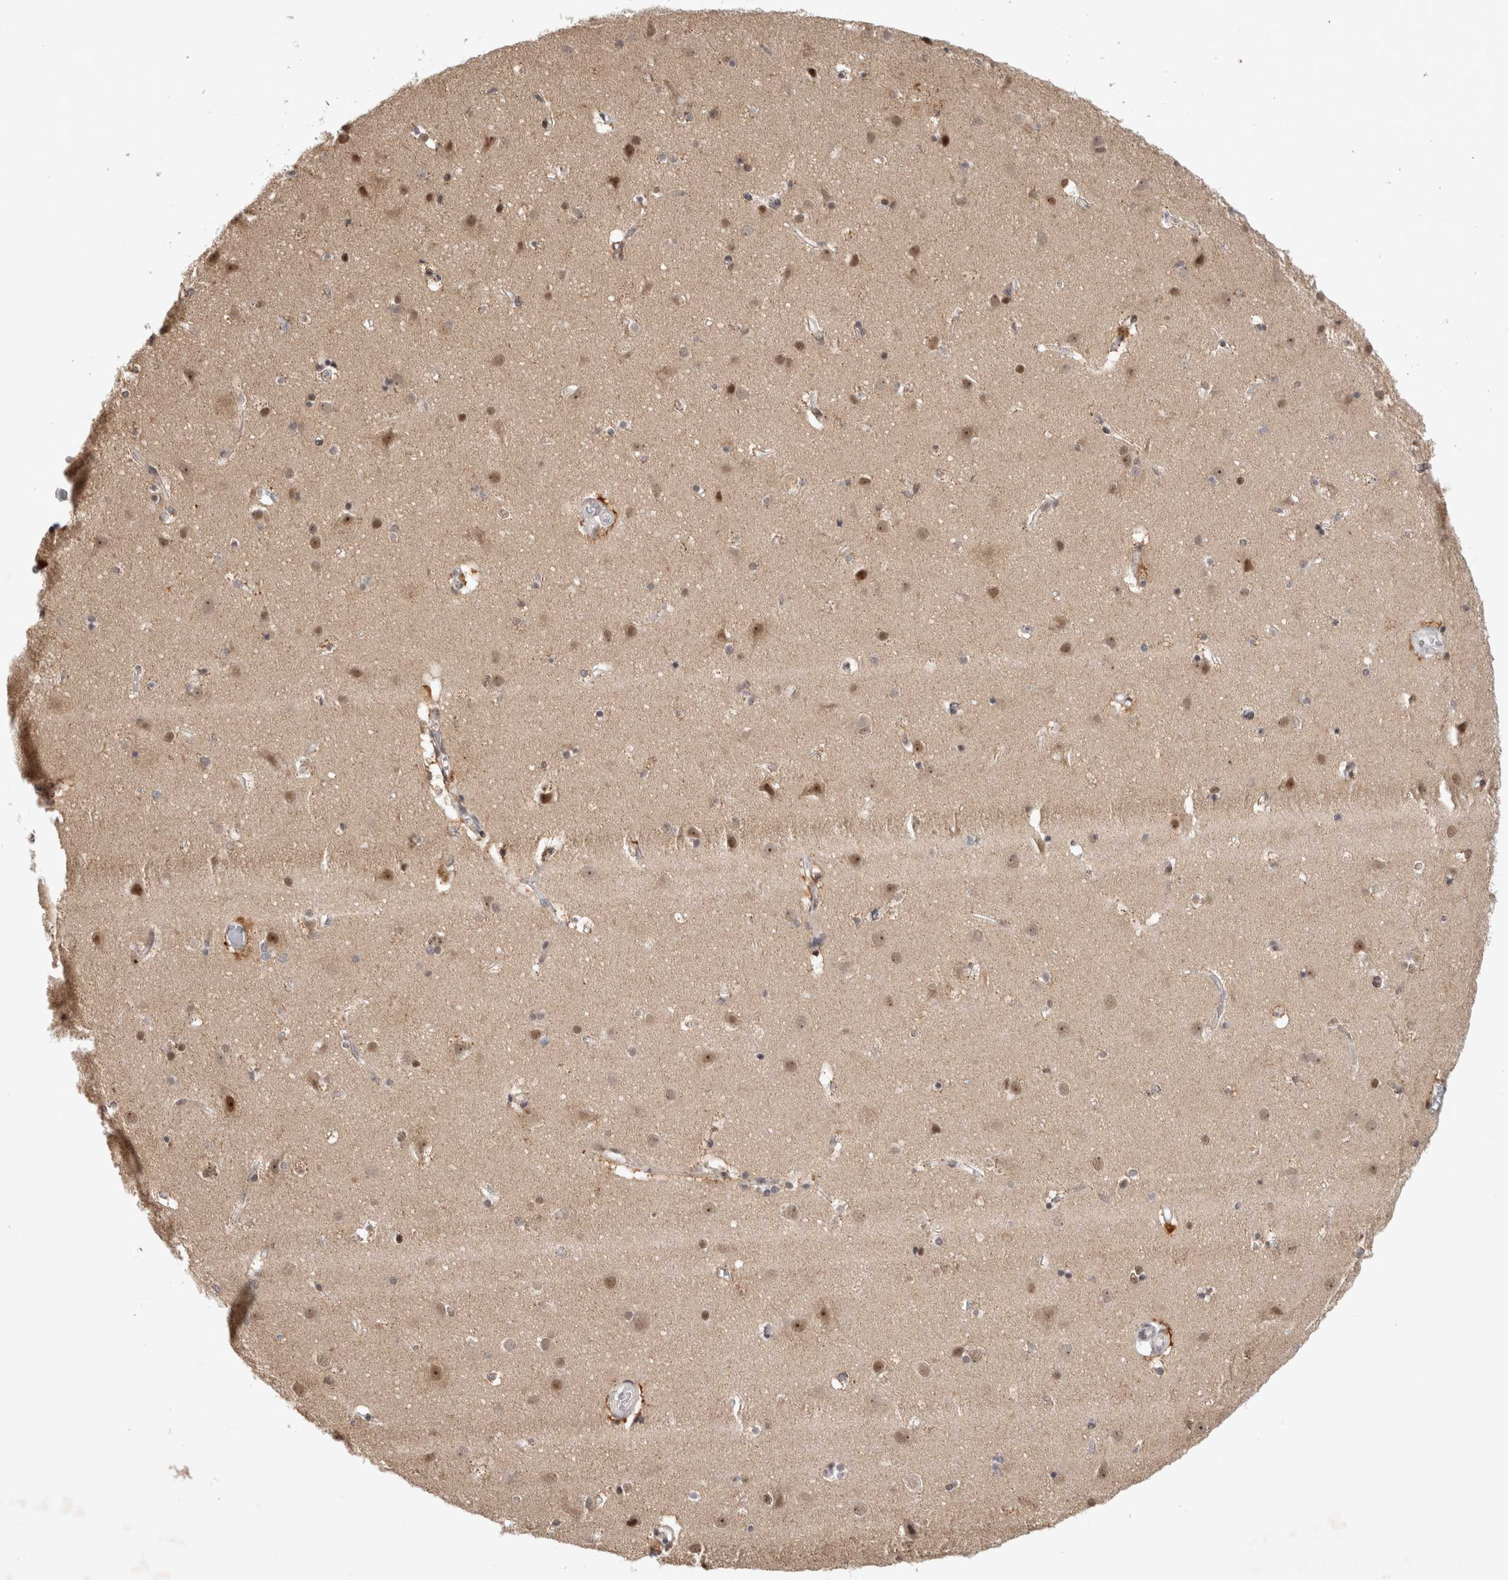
{"staining": {"intensity": "moderate", "quantity": ">75%", "location": "nuclear"}, "tissue": "cerebral cortex", "cell_type": "Endothelial cells", "image_type": "normal", "snomed": [{"axis": "morphology", "description": "Normal tissue, NOS"}, {"axis": "topography", "description": "Cerebral cortex"}], "caption": "Endothelial cells exhibit medium levels of moderate nuclear expression in about >75% of cells in benign human cerebral cortex.", "gene": "HESX1", "patient": {"sex": "male", "age": 54}}